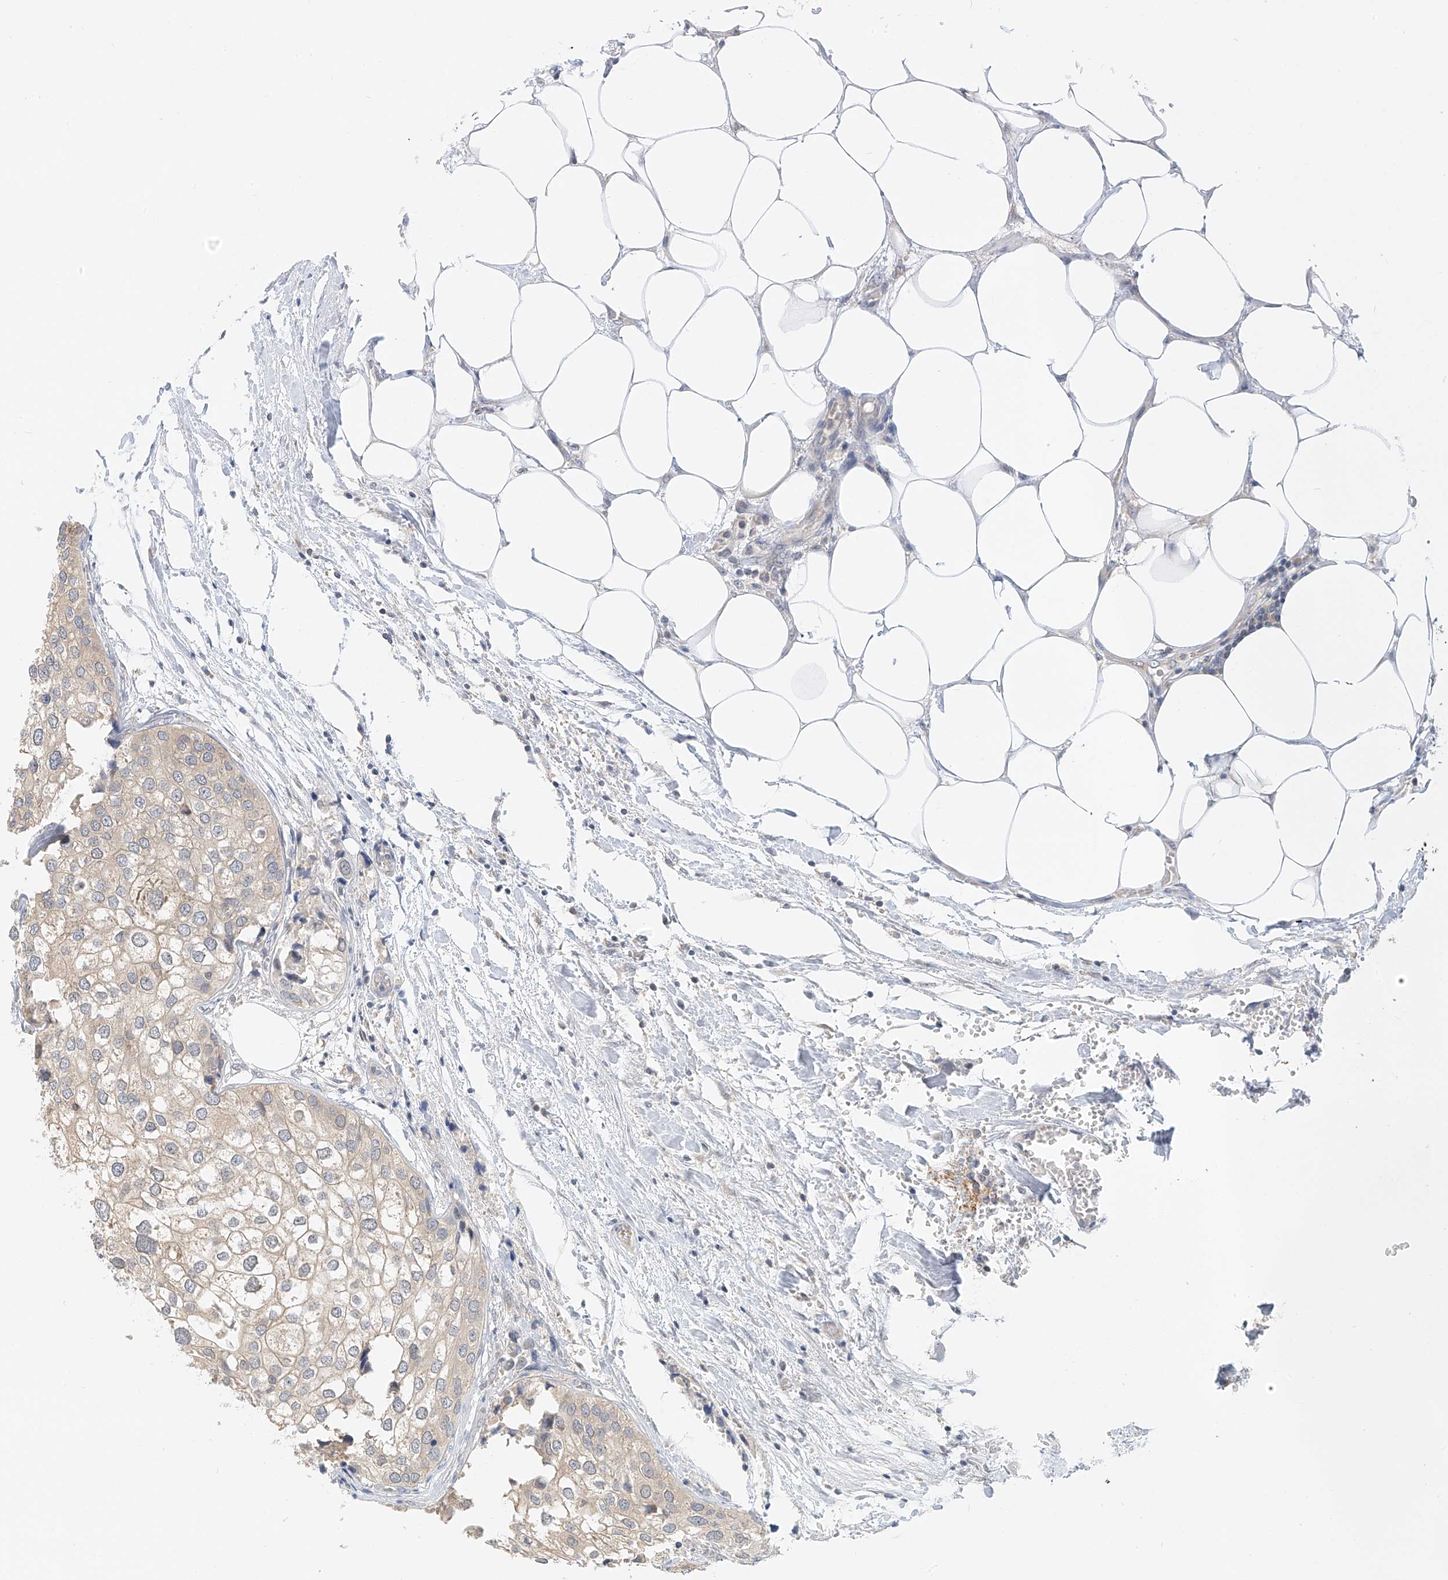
{"staining": {"intensity": "weak", "quantity": ">75%", "location": "cytoplasmic/membranous"}, "tissue": "urothelial cancer", "cell_type": "Tumor cells", "image_type": "cancer", "snomed": [{"axis": "morphology", "description": "Urothelial carcinoma, High grade"}, {"axis": "topography", "description": "Urinary bladder"}], "caption": "Immunohistochemistry (DAB (3,3'-diaminobenzidine)) staining of human urothelial carcinoma (high-grade) demonstrates weak cytoplasmic/membranous protein positivity in about >75% of tumor cells.", "gene": "PPA2", "patient": {"sex": "male", "age": 64}}